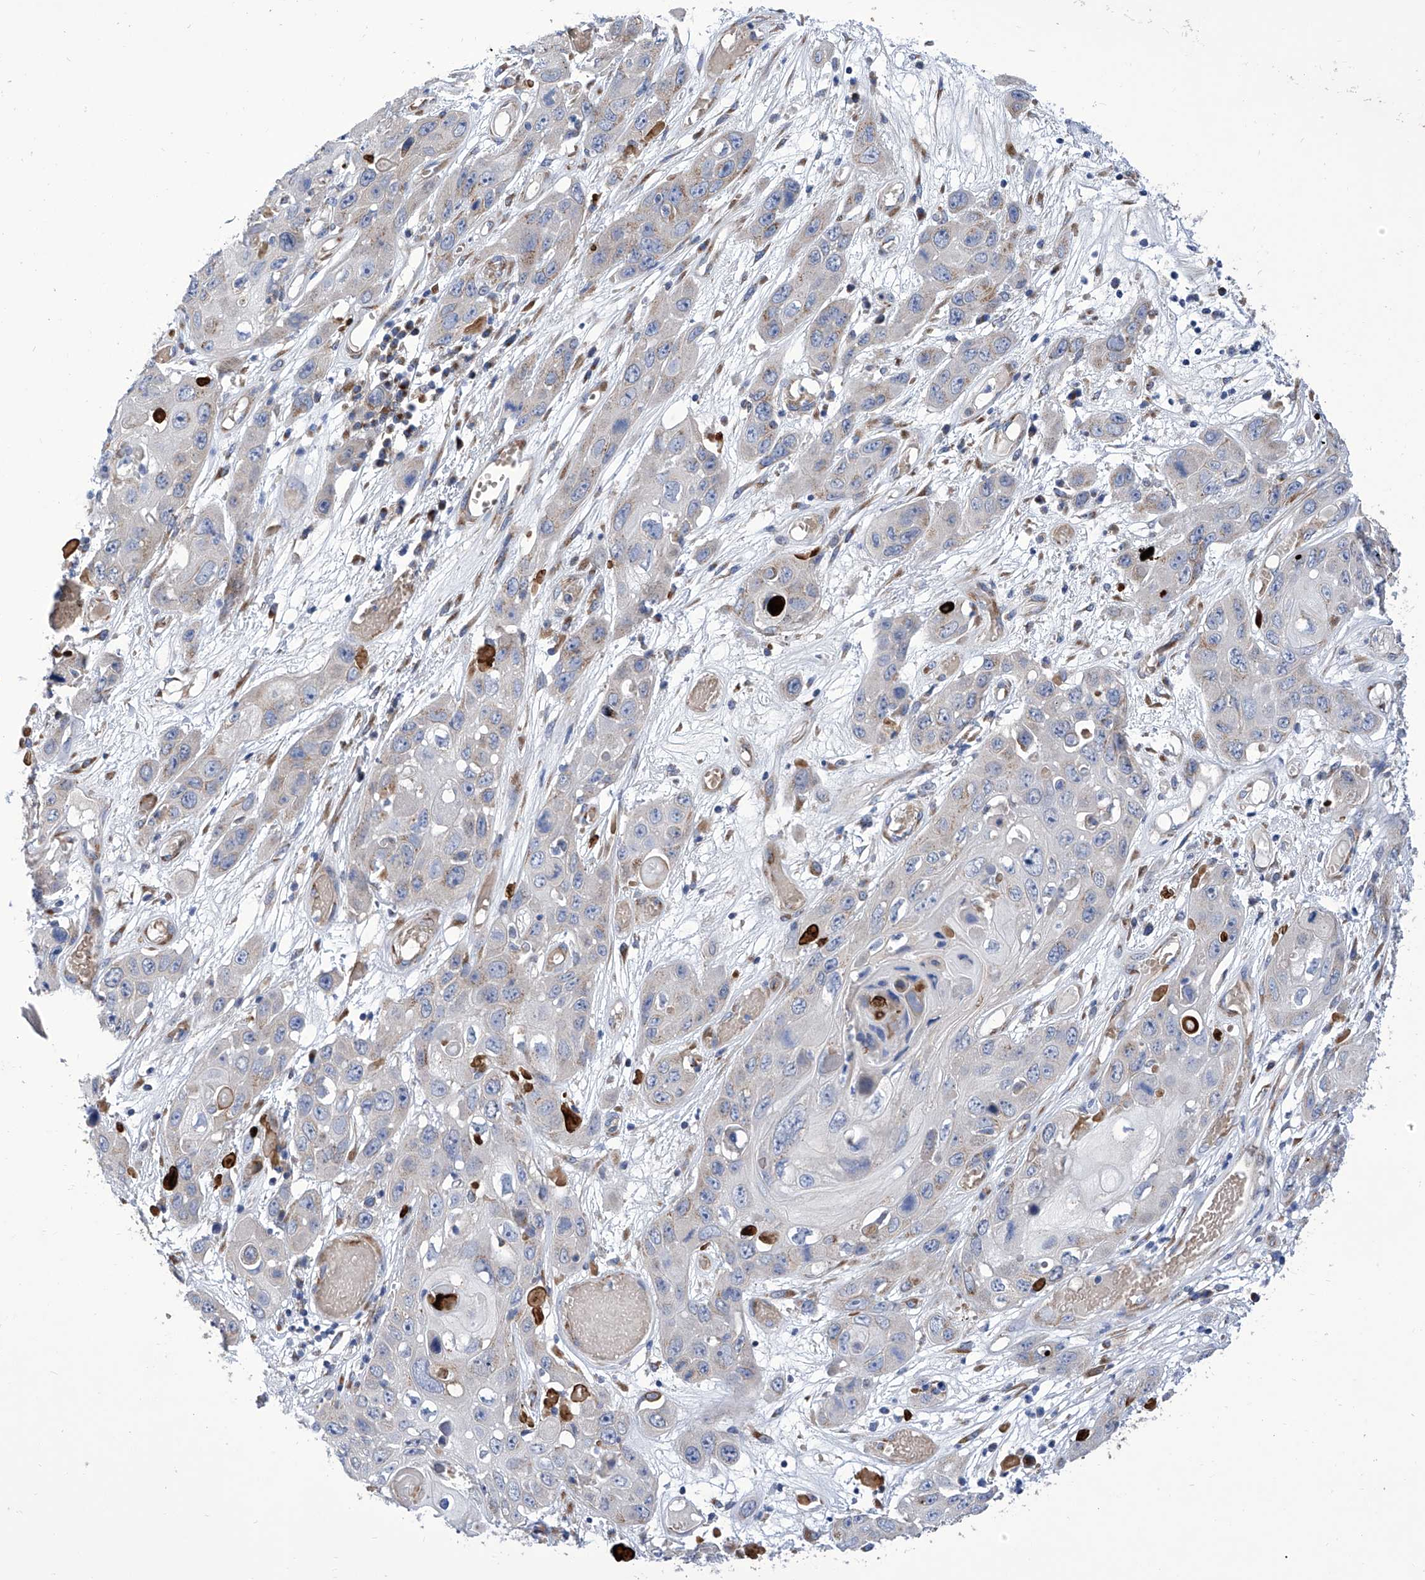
{"staining": {"intensity": "negative", "quantity": "none", "location": "none"}, "tissue": "skin cancer", "cell_type": "Tumor cells", "image_type": "cancer", "snomed": [{"axis": "morphology", "description": "Squamous cell carcinoma, NOS"}, {"axis": "topography", "description": "Skin"}], "caption": "IHC histopathology image of human squamous cell carcinoma (skin) stained for a protein (brown), which demonstrates no expression in tumor cells.", "gene": "TJAP1", "patient": {"sex": "male", "age": 55}}